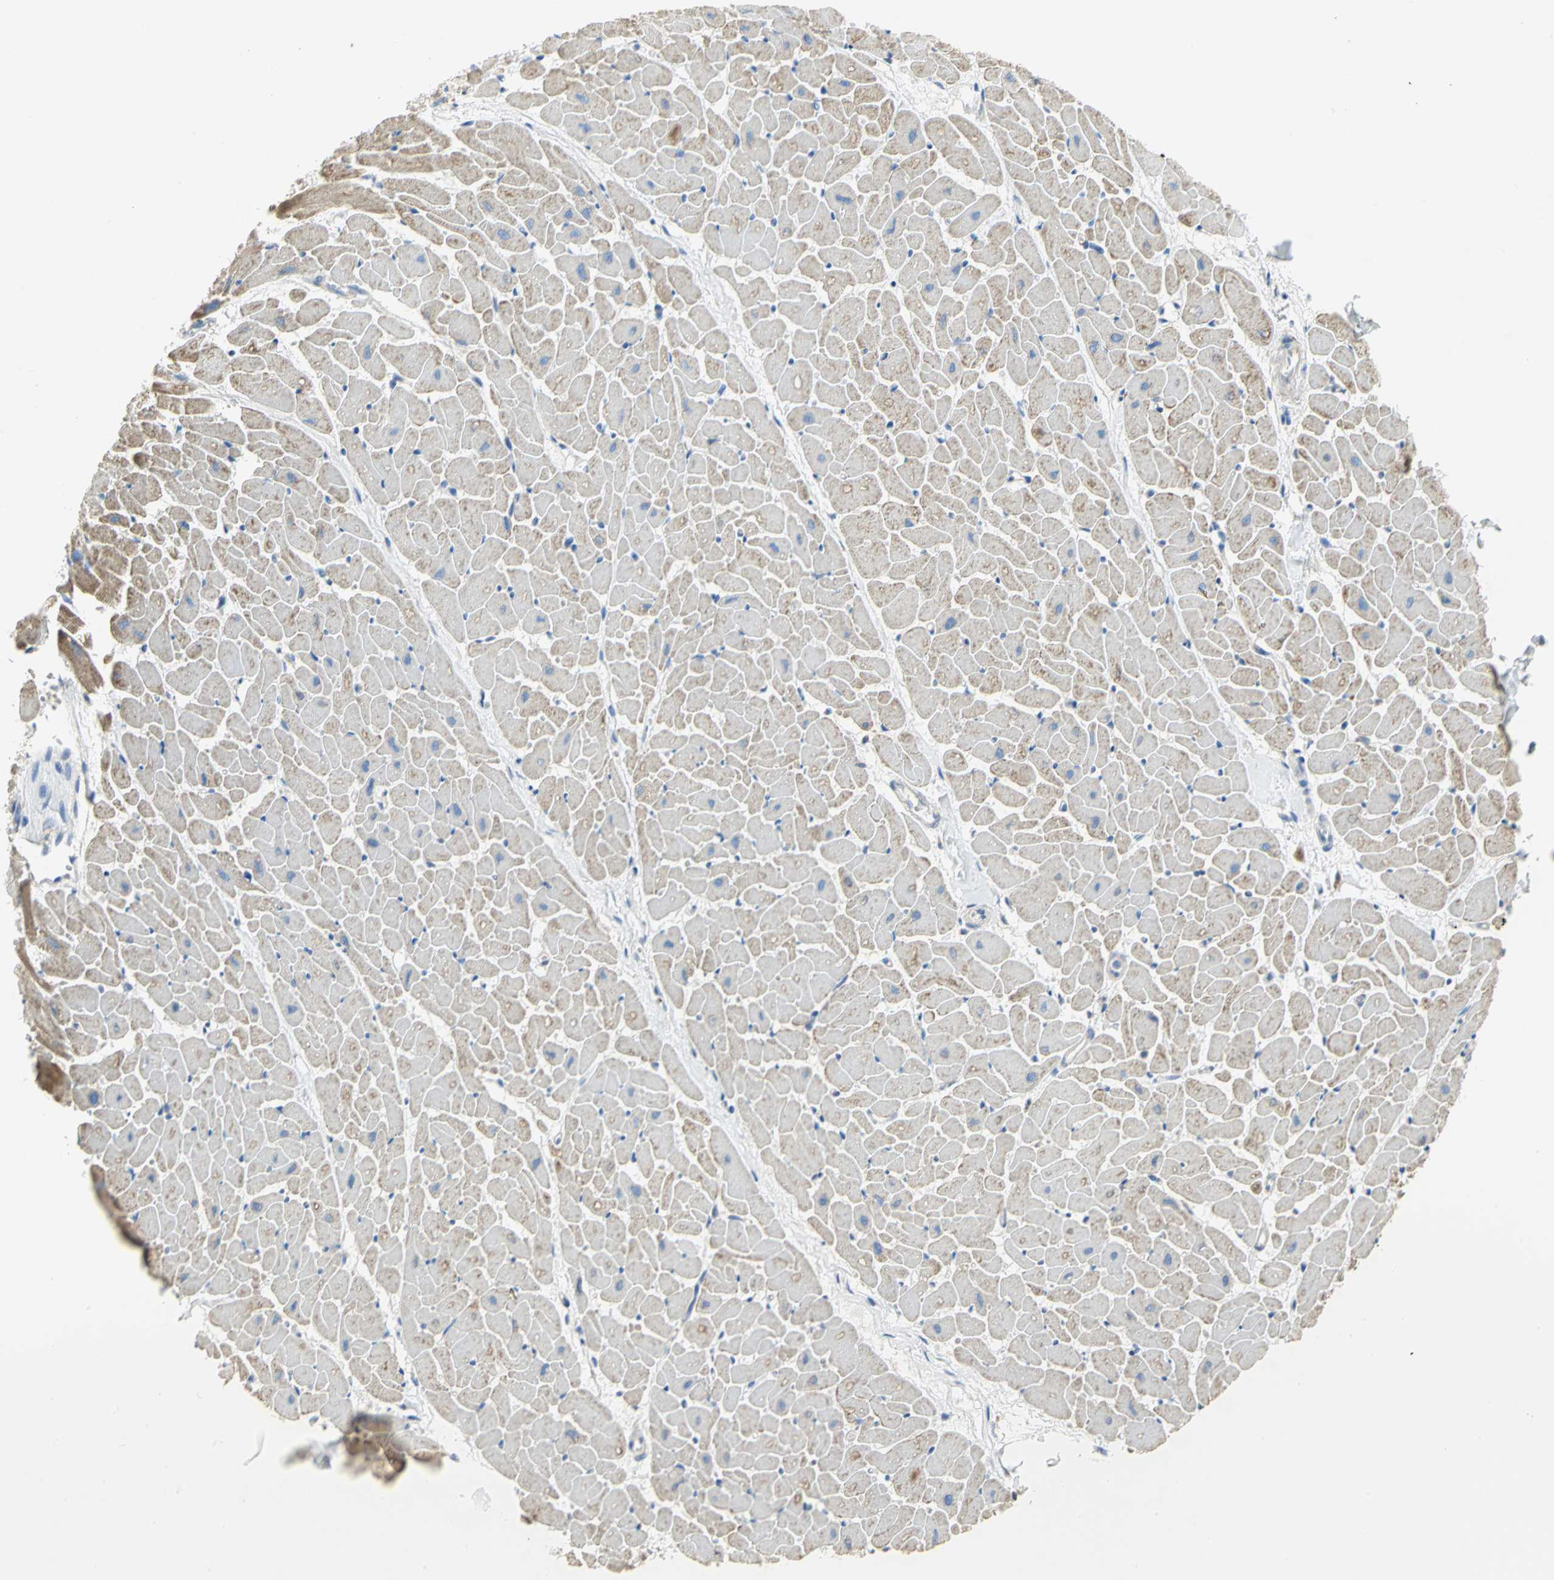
{"staining": {"intensity": "moderate", "quantity": "25%-75%", "location": "cytoplasmic/membranous"}, "tissue": "heart muscle", "cell_type": "Cardiomyocytes", "image_type": "normal", "snomed": [{"axis": "morphology", "description": "Normal tissue, NOS"}, {"axis": "topography", "description": "Heart"}], "caption": "Protein expression analysis of normal heart muscle displays moderate cytoplasmic/membranous expression in about 25%-75% of cardiomyocytes.", "gene": "TULP4", "patient": {"sex": "female", "age": 19}}